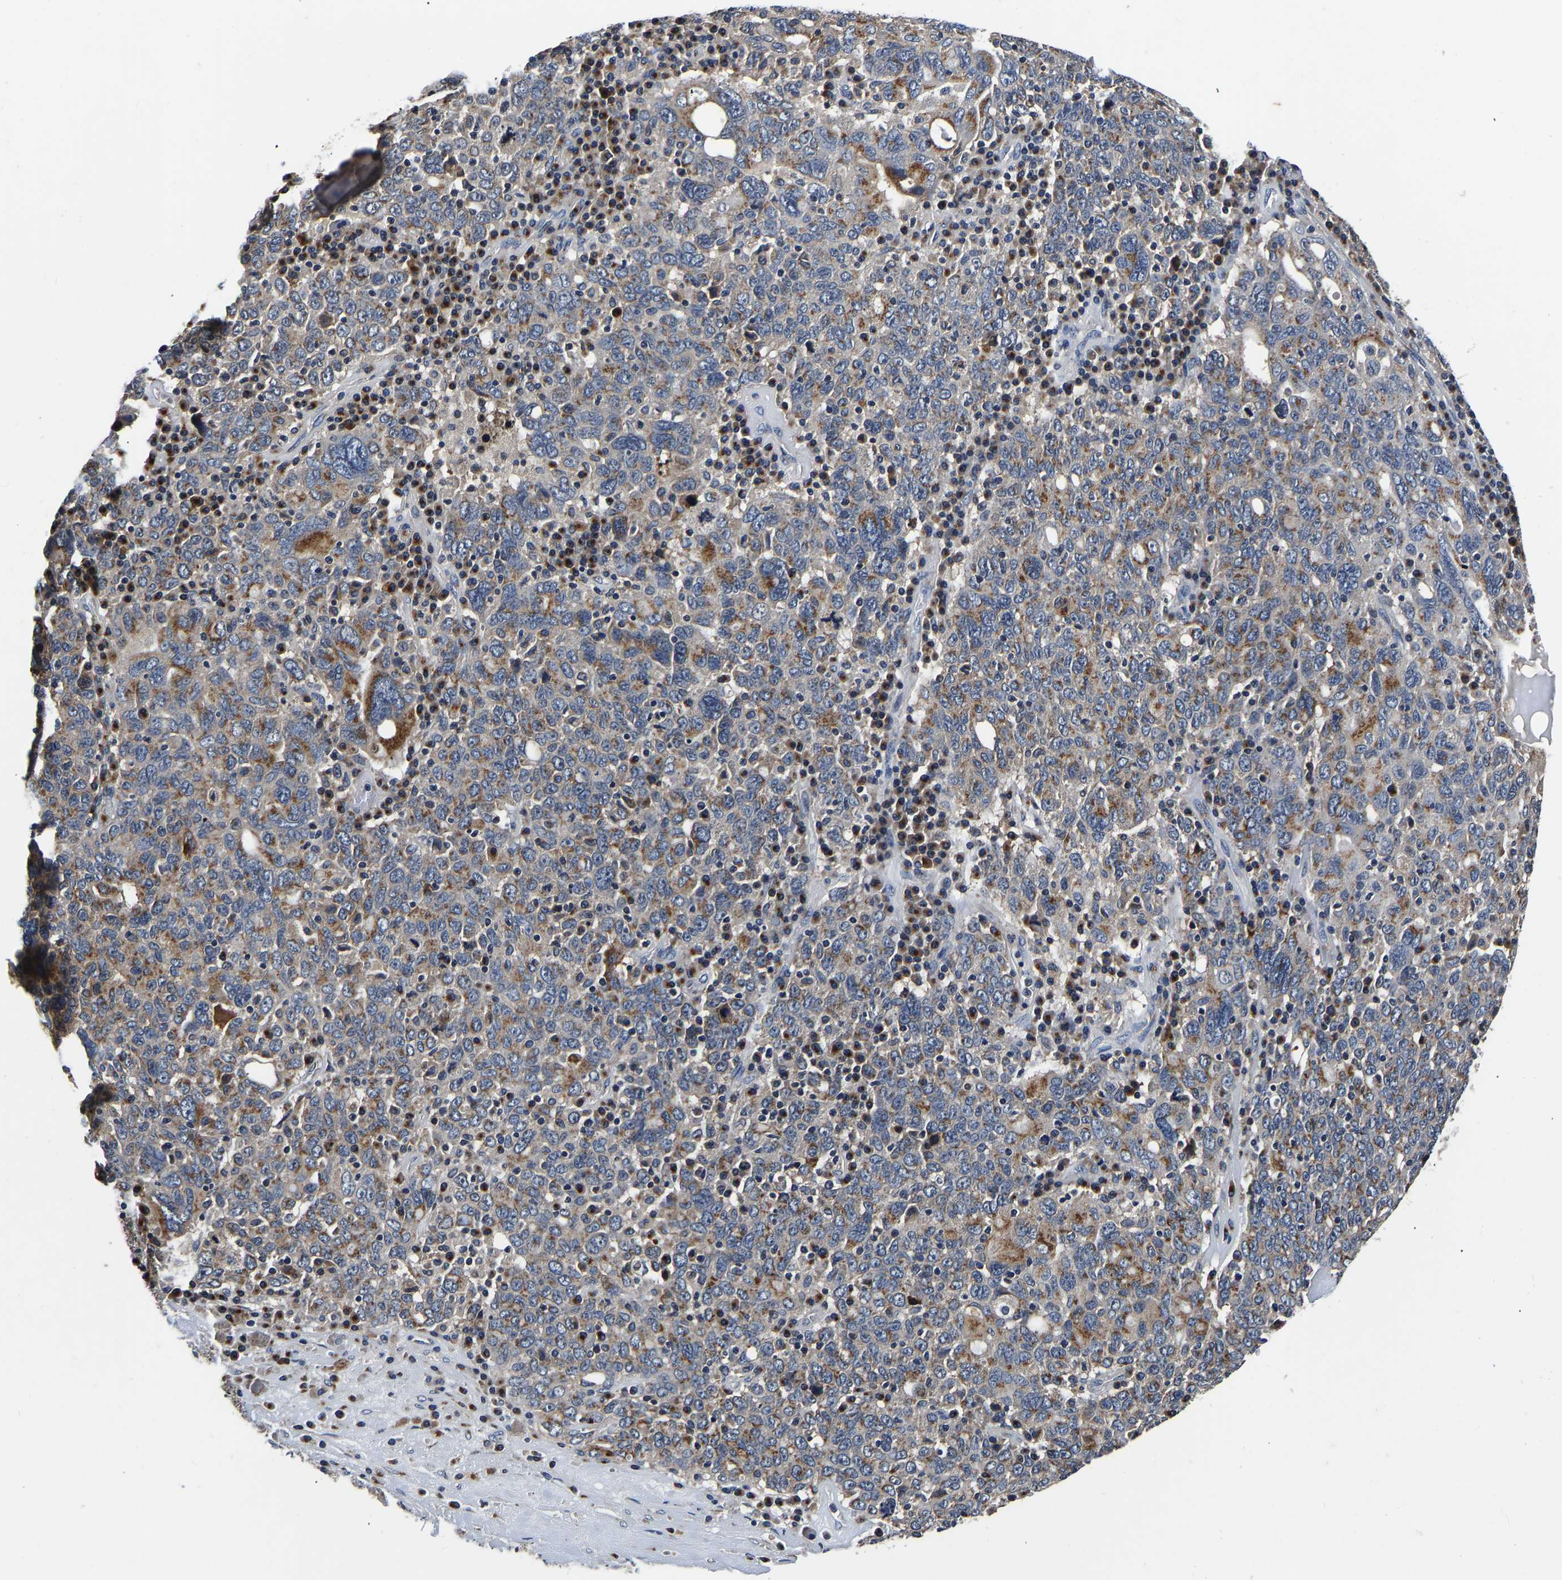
{"staining": {"intensity": "moderate", "quantity": ">75%", "location": "cytoplasmic/membranous"}, "tissue": "ovarian cancer", "cell_type": "Tumor cells", "image_type": "cancer", "snomed": [{"axis": "morphology", "description": "Carcinoma, endometroid"}, {"axis": "topography", "description": "Ovary"}], "caption": "Protein staining exhibits moderate cytoplasmic/membranous expression in approximately >75% of tumor cells in ovarian endometroid carcinoma. The protein of interest is shown in brown color, while the nuclei are stained blue.", "gene": "RABAC1", "patient": {"sex": "female", "age": 62}}